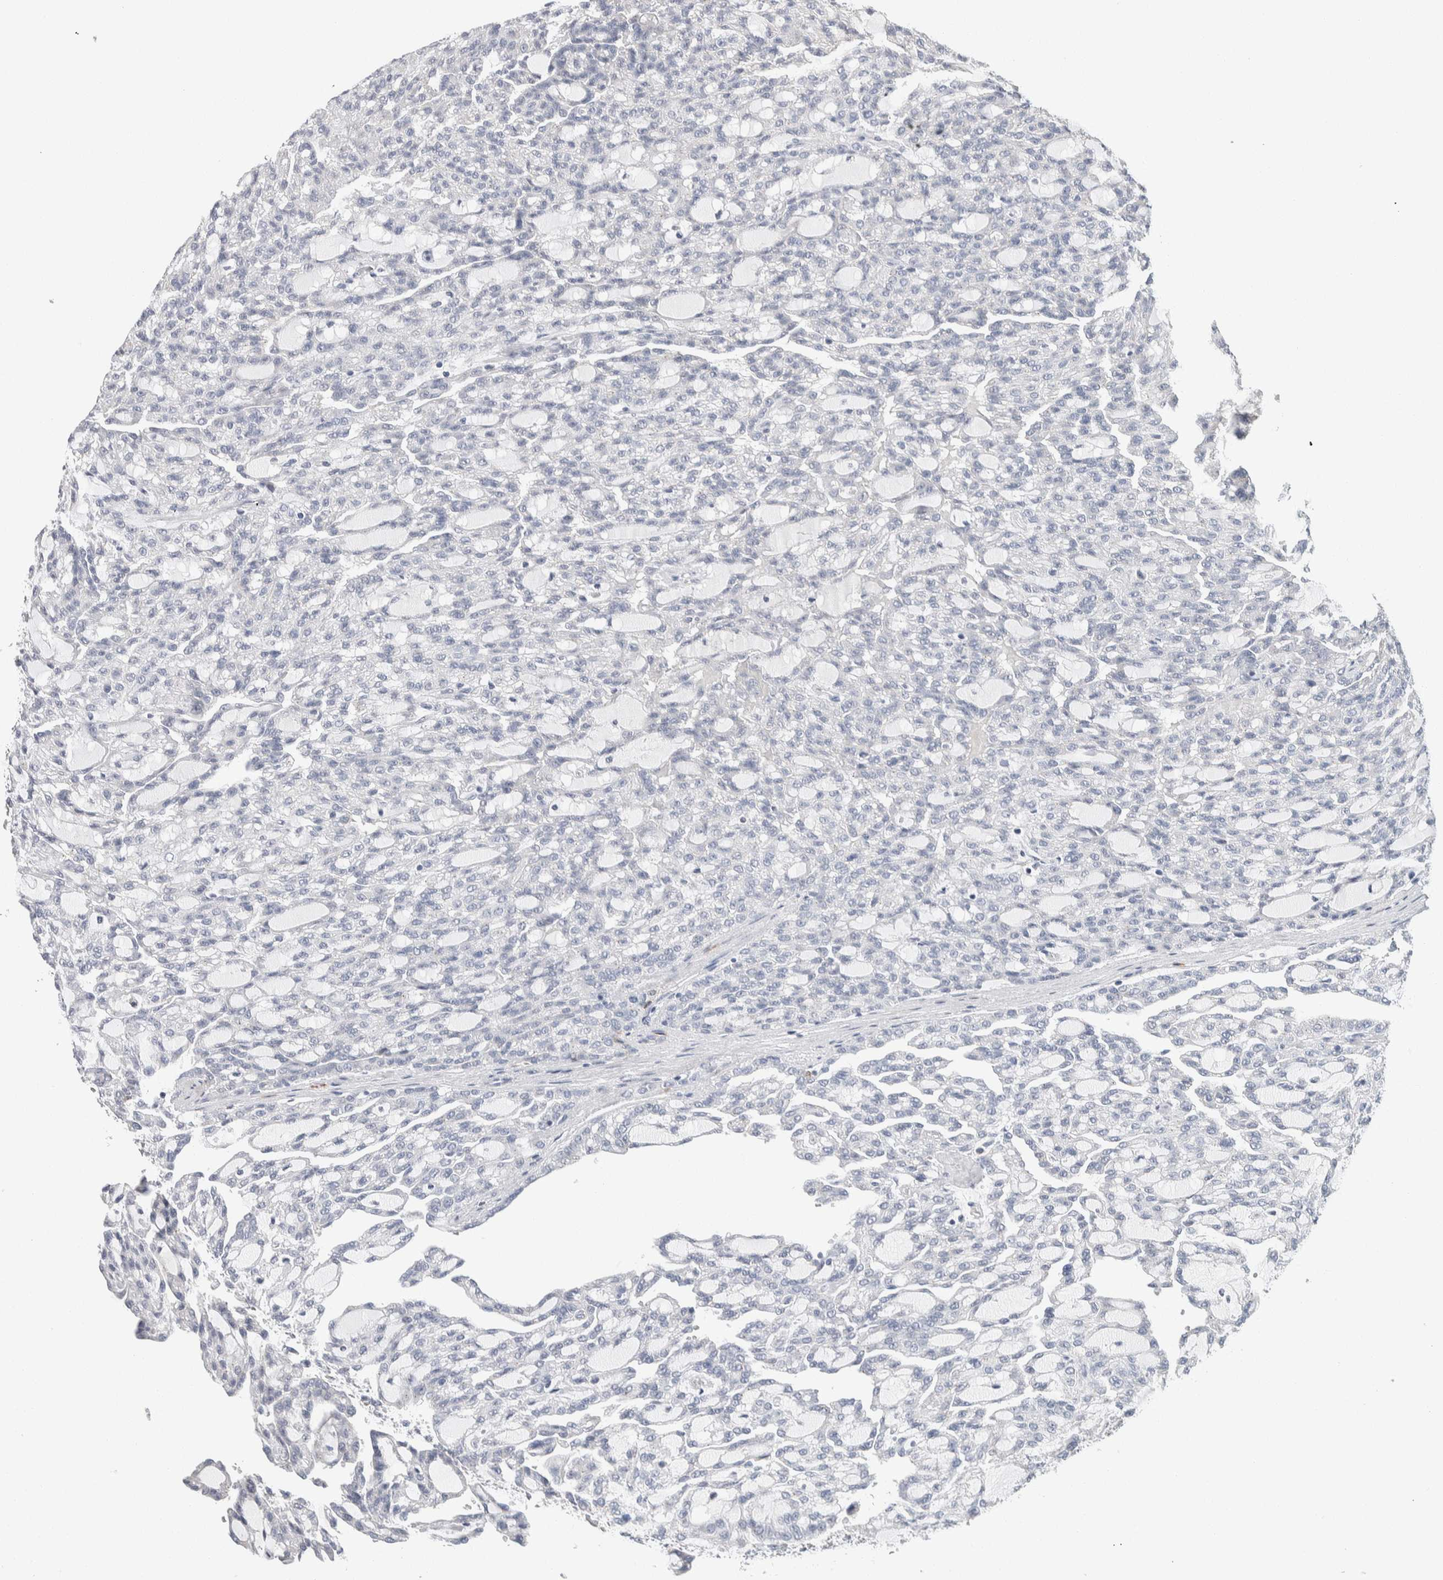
{"staining": {"intensity": "negative", "quantity": "none", "location": "none"}, "tissue": "renal cancer", "cell_type": "Tumor cells", "image_type": "cancer", "snomed": [{"axis": "morphology", "description": "Adenocarcinoma, NOS"}, {"axis": "topography", "description": "Kidney"}], "caption": "Renal cancer (adenocarcinoma) was stained to show a protein in brown. There is no significant staining in tumor cells.", "gene": "SCN2A", "patient": {"sex": "male", "age": 63}}